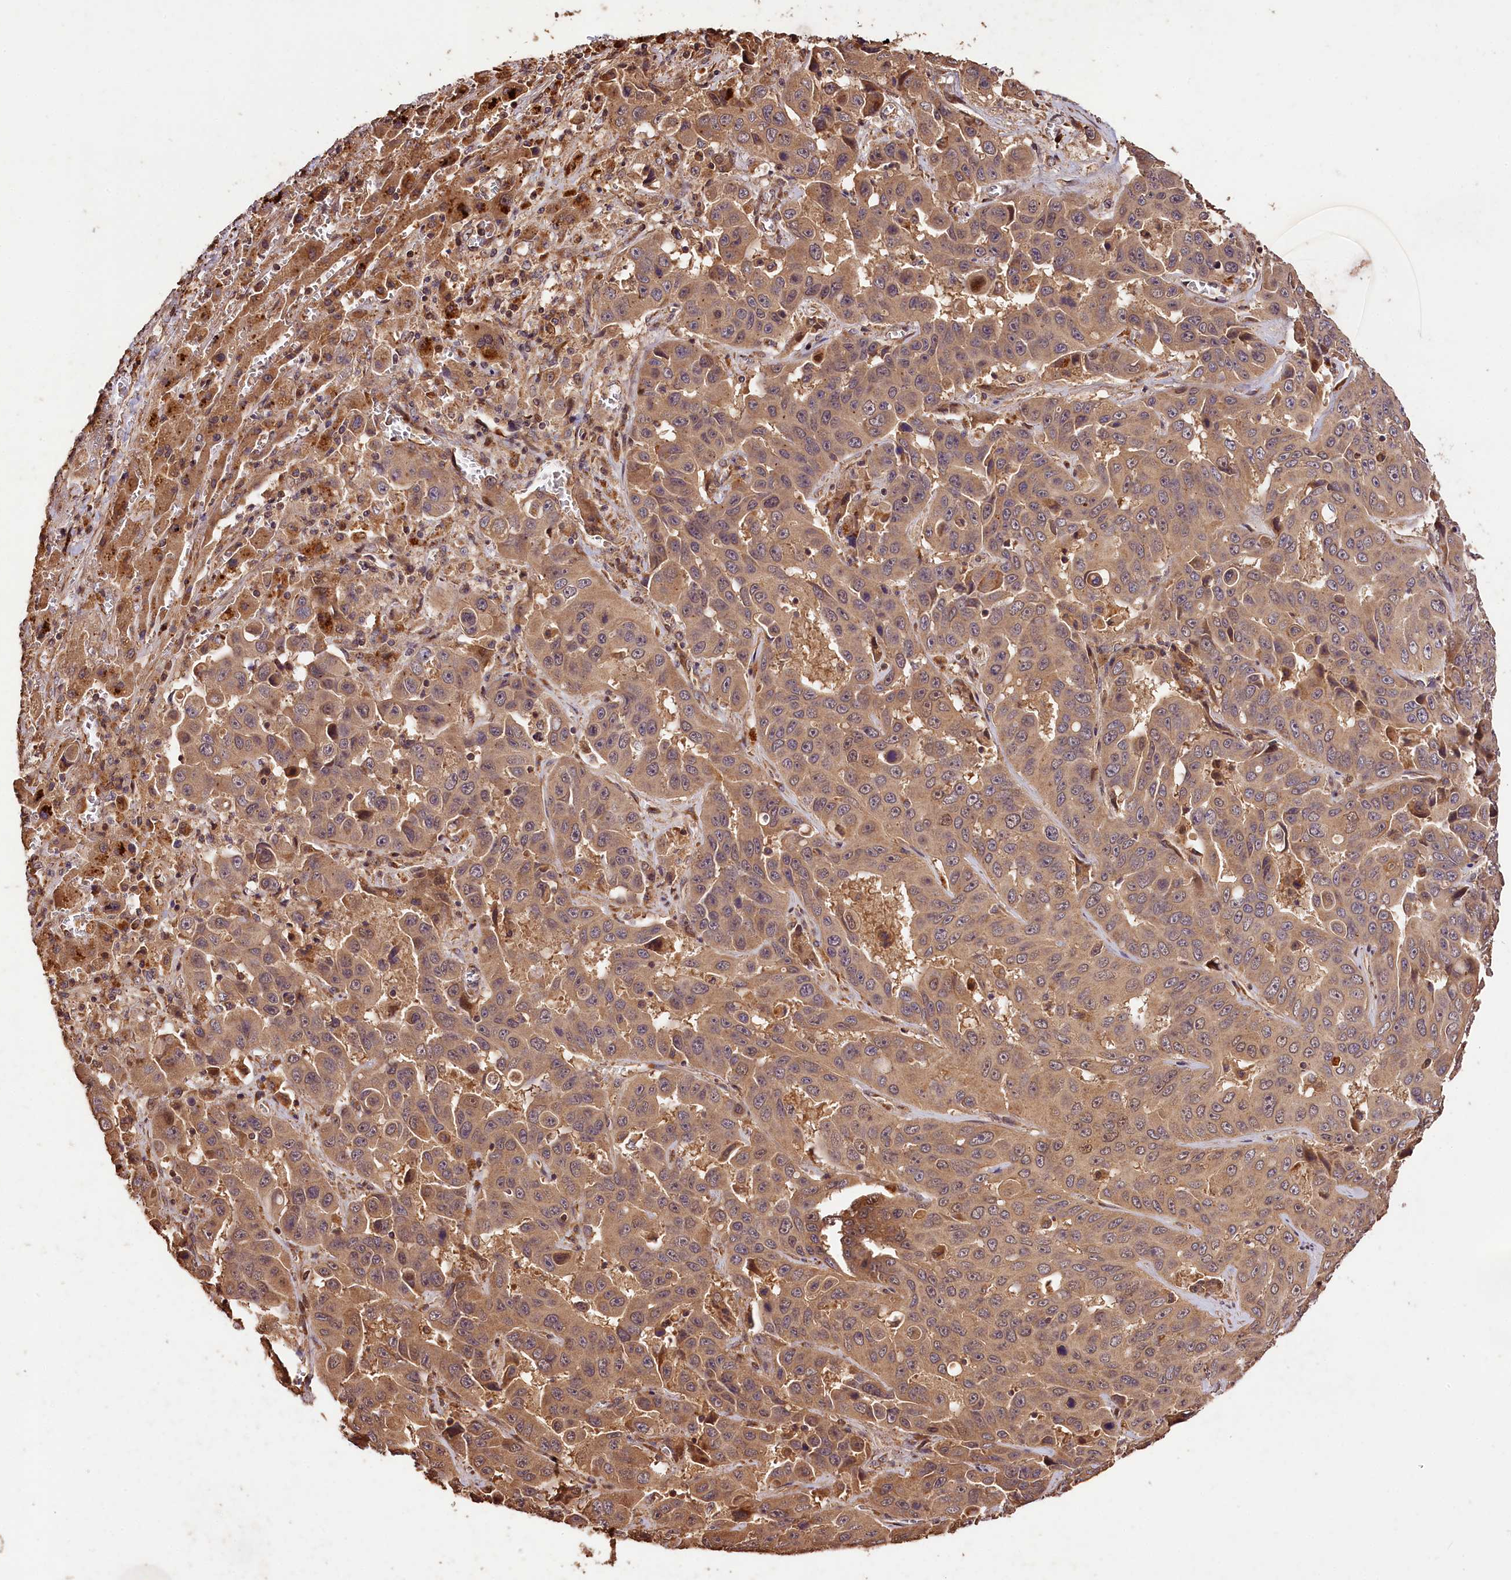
{"staining": {"intensity": "weak", "quantity": ">75%", "location": "cytoplasmic/membranous"}, "tissue": "liver cancer", "cell_type": "Tumor cells", "image_type": "cancer", "snomed": [{"axis": "morphology", "description": "Cholangiocarcinoma"}, {"axis": "topography", "description": "Liver"}], "caption": "A histopathology image showing weak cytoplasmic/membranous staining in about >75% of tumor cells in cholangiocarcinoma (liver), as visualized by brown immunohistochemical staining.", "gene": "KPTN", "patient": {"sex": "female", "age": 52}}